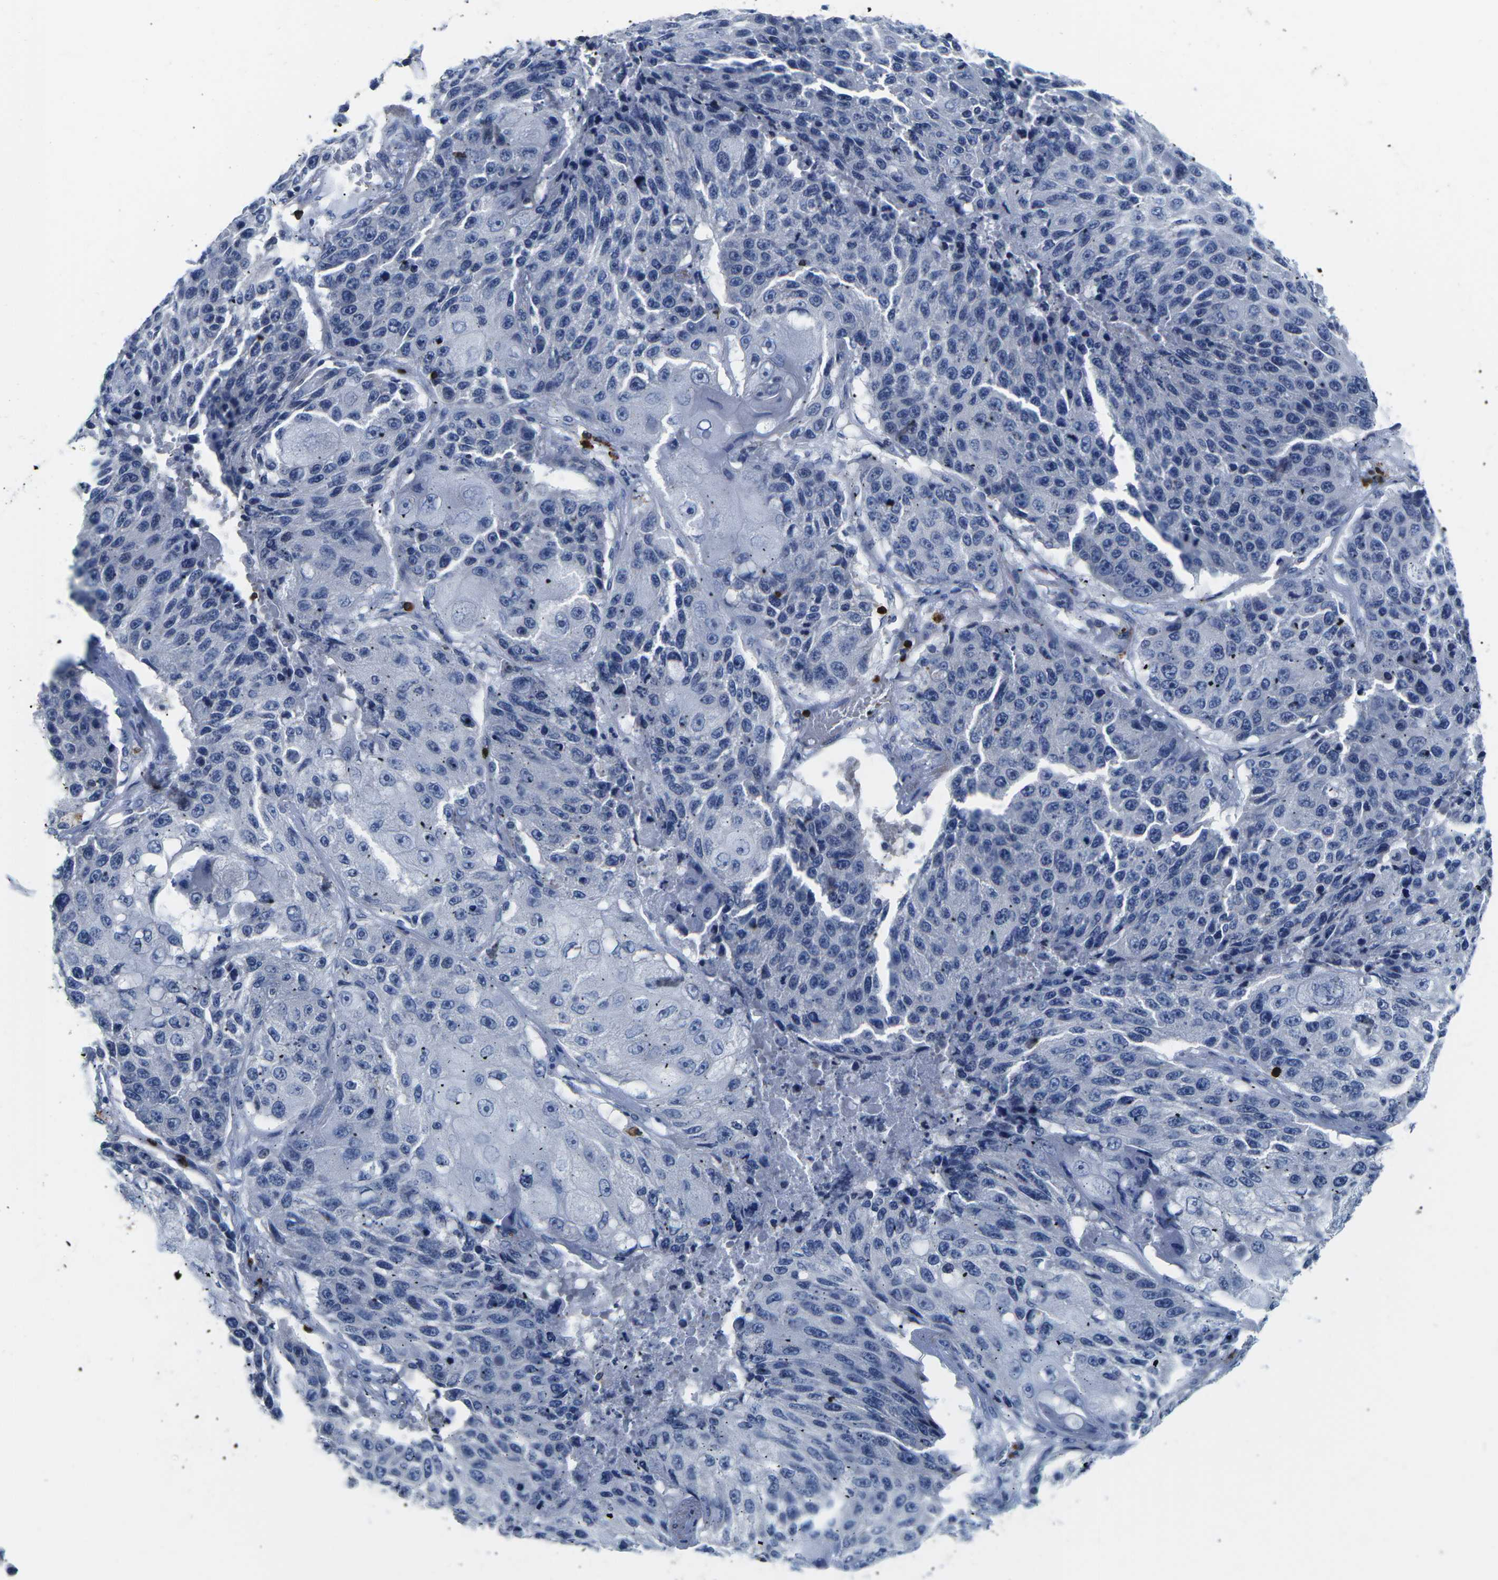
{"staining": {"intensity": "negative", "quantity": "none", "location": "none"}, "tissue": "lung cancer", "cell_type": "Tumor cells", "image_type": "cancer", "snomed": [{"axis": "morphology", "description": "Squamous cell carcinoma, NOS"}, {"axis": "topography", "description": "Lung"}], "caption": "Immunohistochemistry micrograph of neoplastic tissue: human lung squamous cell carcinoma stained with DAB (3,3'-diaminobenzidine) demonstrates no significant protein staining in tumor cells. (Brightfield microscopy of DAB (3,3'-diaminobenzidine) immunohistochemistry (IHC) at high magnification).", "gene": "CTSW", "patient": {"sex": "male", "age": 61}}